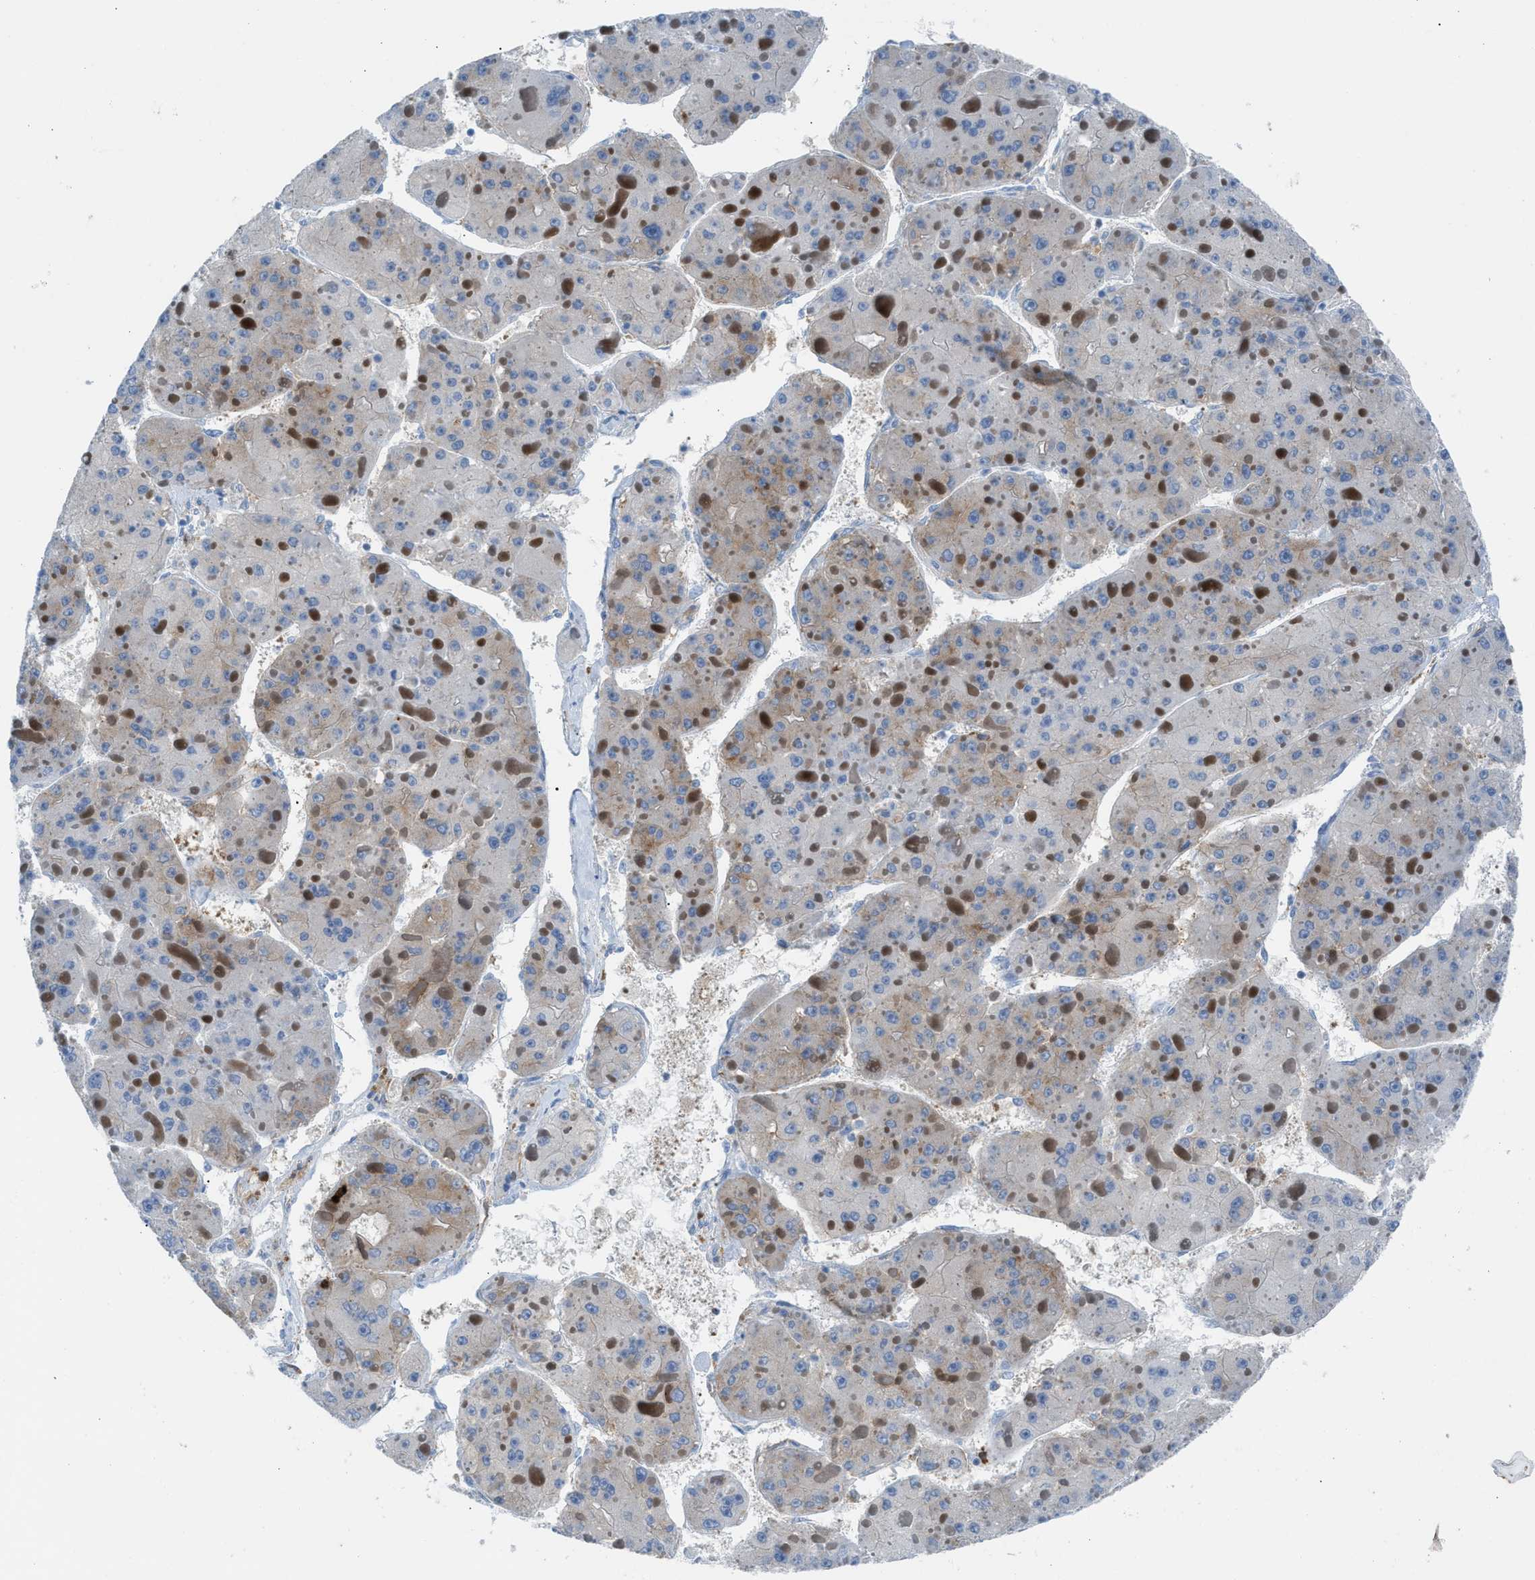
{"staining": {"intensity": "weak", "quantity": "<25%", "location": "cytoplasmic/membranous"}, "tissue": "liver cancer", "cell_type": "Tumor cells", "image_type": "cancer", "snomed": [{"axis": "morphology", "description": "Carcinoma, Hepatocellular, NOS"}, {"axis": "topography", "description": "Liver"}], "caption": "High power microscopy image of an immunohistochemistry histopathology image of liver cancer, revealing no significant positivity in tumor cells.", "gene": "CLEC10A", "patient": {"sex": "female", "age": 73}}